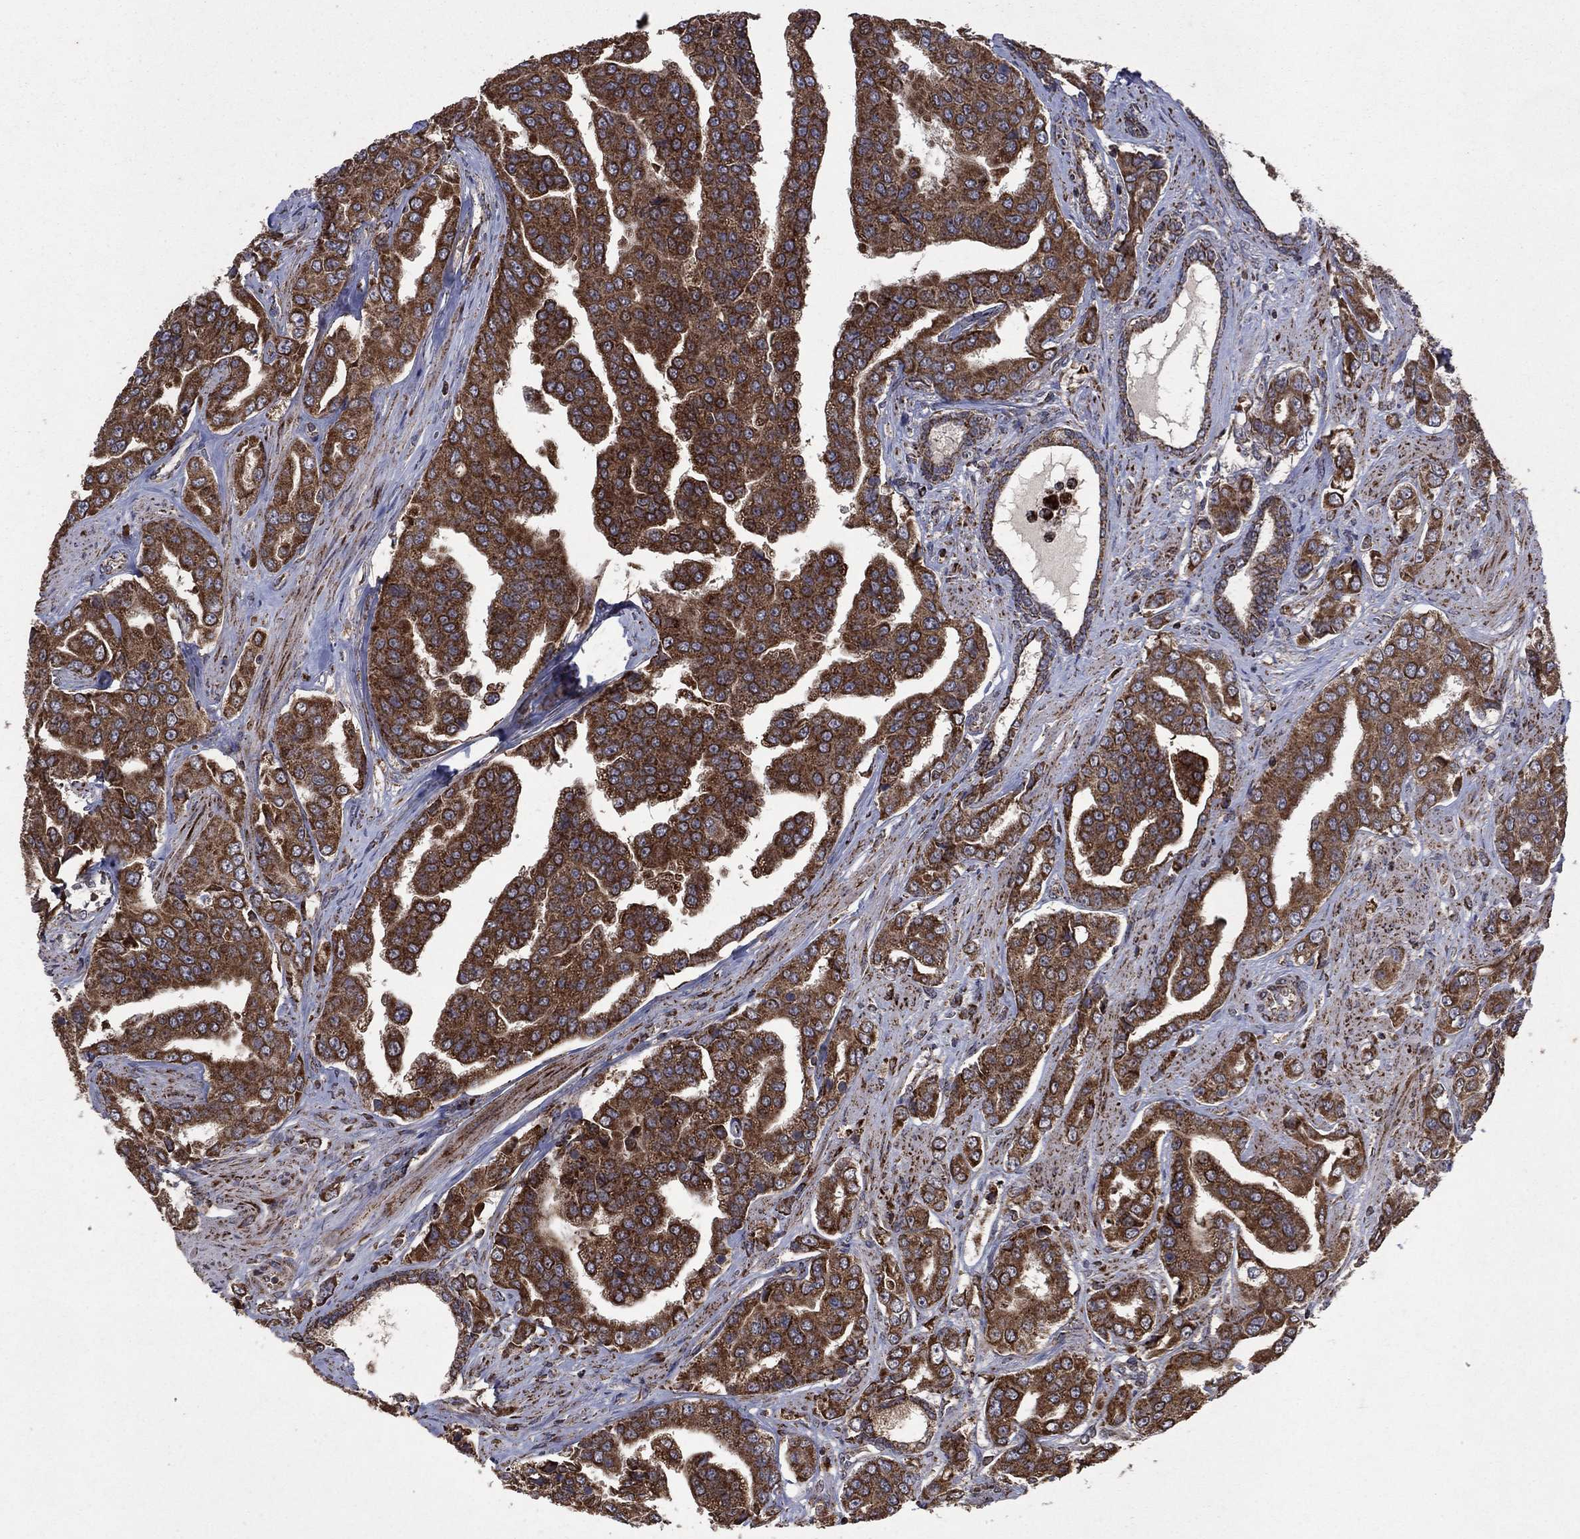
{"staining": {"intensity": "strong", "quantity": "25%-75%", "location": "cytoplasmic/membranous"}, "tissue": "prostate cancer", "cell_type": "Tumor cells", "image_type": "cancer", "snomed": [{"axis": "morphology", "description": "Adenocarcinoma, NOS"}, {"axis": "topography", "description": "Prostate and seminal vesicle, NOS"}, {"axis": "topography", "description": "Prostate"}], "caption": "IHC (DAB (3,3'-diaminobenzidine)) staining of prostate cancer (adenocarcinoma) demonstrates strong cytoplasmic/membranous protein expression in about 25%-75% of tumor cells.", "gene": "DPH1", "patient": {"sex": "male", "age": 69}}